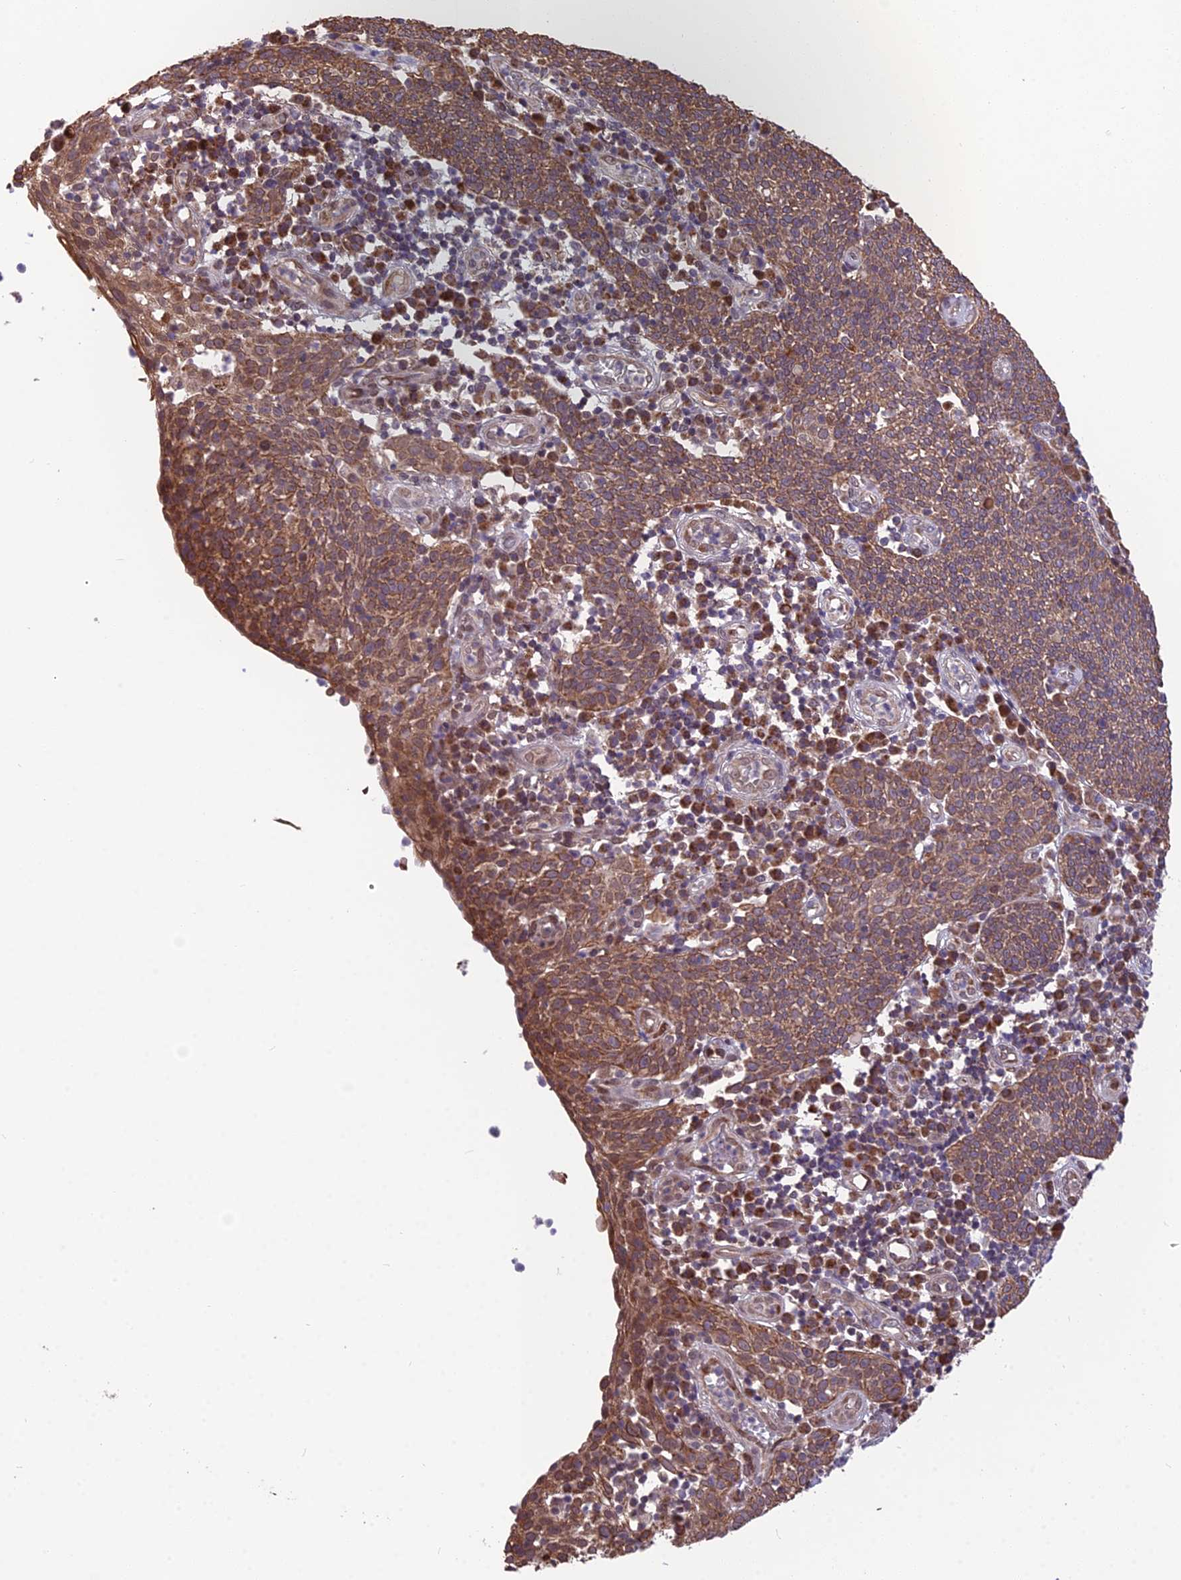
{"staining": {"intensity": "moderate", "quantity": ">75%", "location": "cytoplasmic/membranous"}, "tissue": "cervical cancer", "cell_type": "Tumor cells", "image_type": "cancer", "snomed": [{"axis": "morphology", "description": "Squamous cell carcinoma, NOS"}, {"axis": "topography", "description": "Cervix"}], "caption": "The histopathology image demonstrates a brown stain indicating the presence of a protein in the cytoplasmic/membranous of tumor cells in cervical cancer.", "gene": "CYP2R1", "patient": {"sex": "female", "age": 34}}